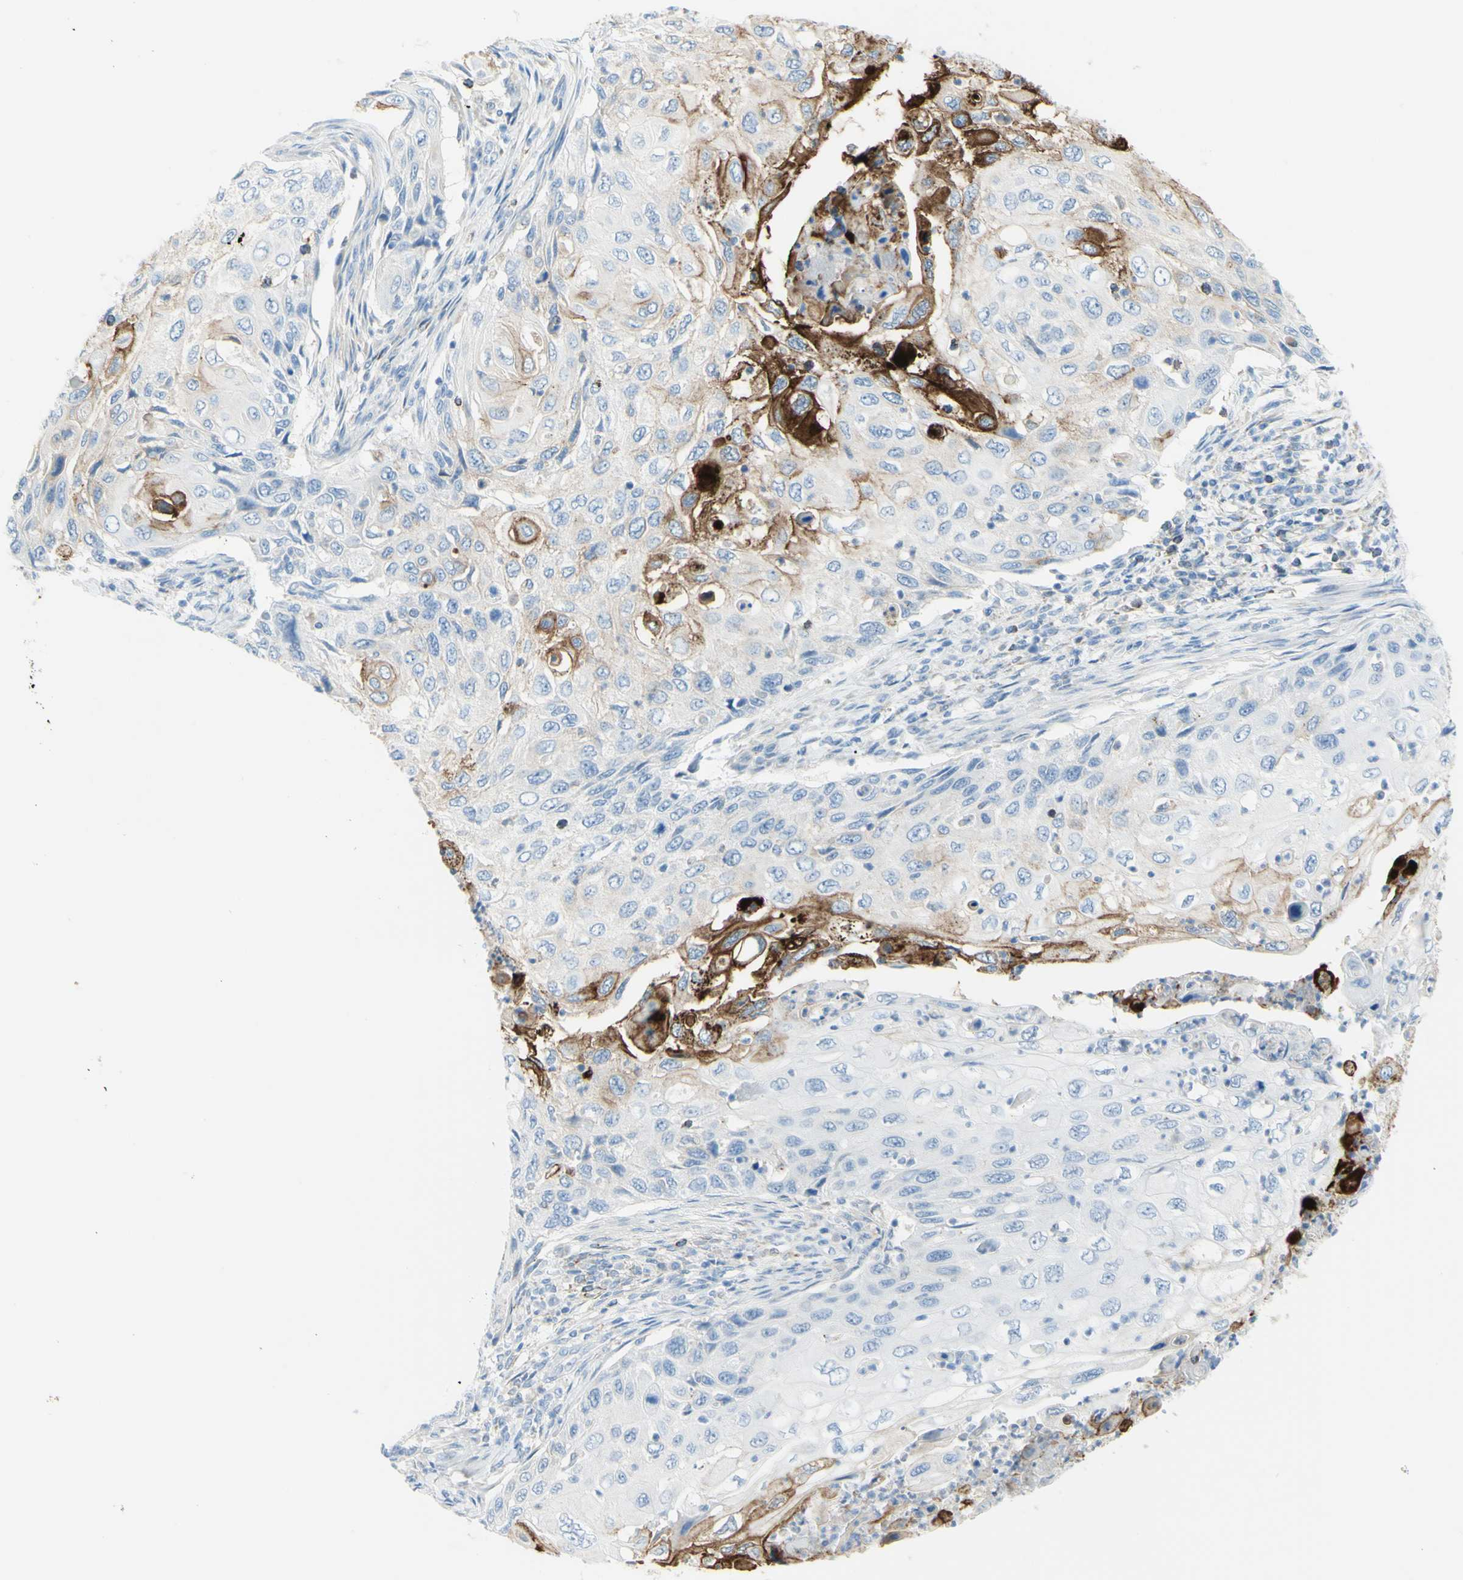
{"staining": {"intensity": "moderate", "quantity": "<25%", "location": "cytoplasmic/membranous"}, "tissue": "cervical cancer", "cell_type": "Tumor cells", "image_type": "cancer", "snomed": [{"axis": "morphology", "description": "Squamous cell carcinoma, NOS"}, {"axis": "topography", "description": "Cervix"}], "caption": "About <25% of tumor cells in human squamous cell carcinoma (cervical) exhibit moderate cytoplasmic/membranous protein staining as visualized by brown immunohistochemical staining.", "gene": "TSPAN1", "patient": {"sex": "female", "age": 70}}